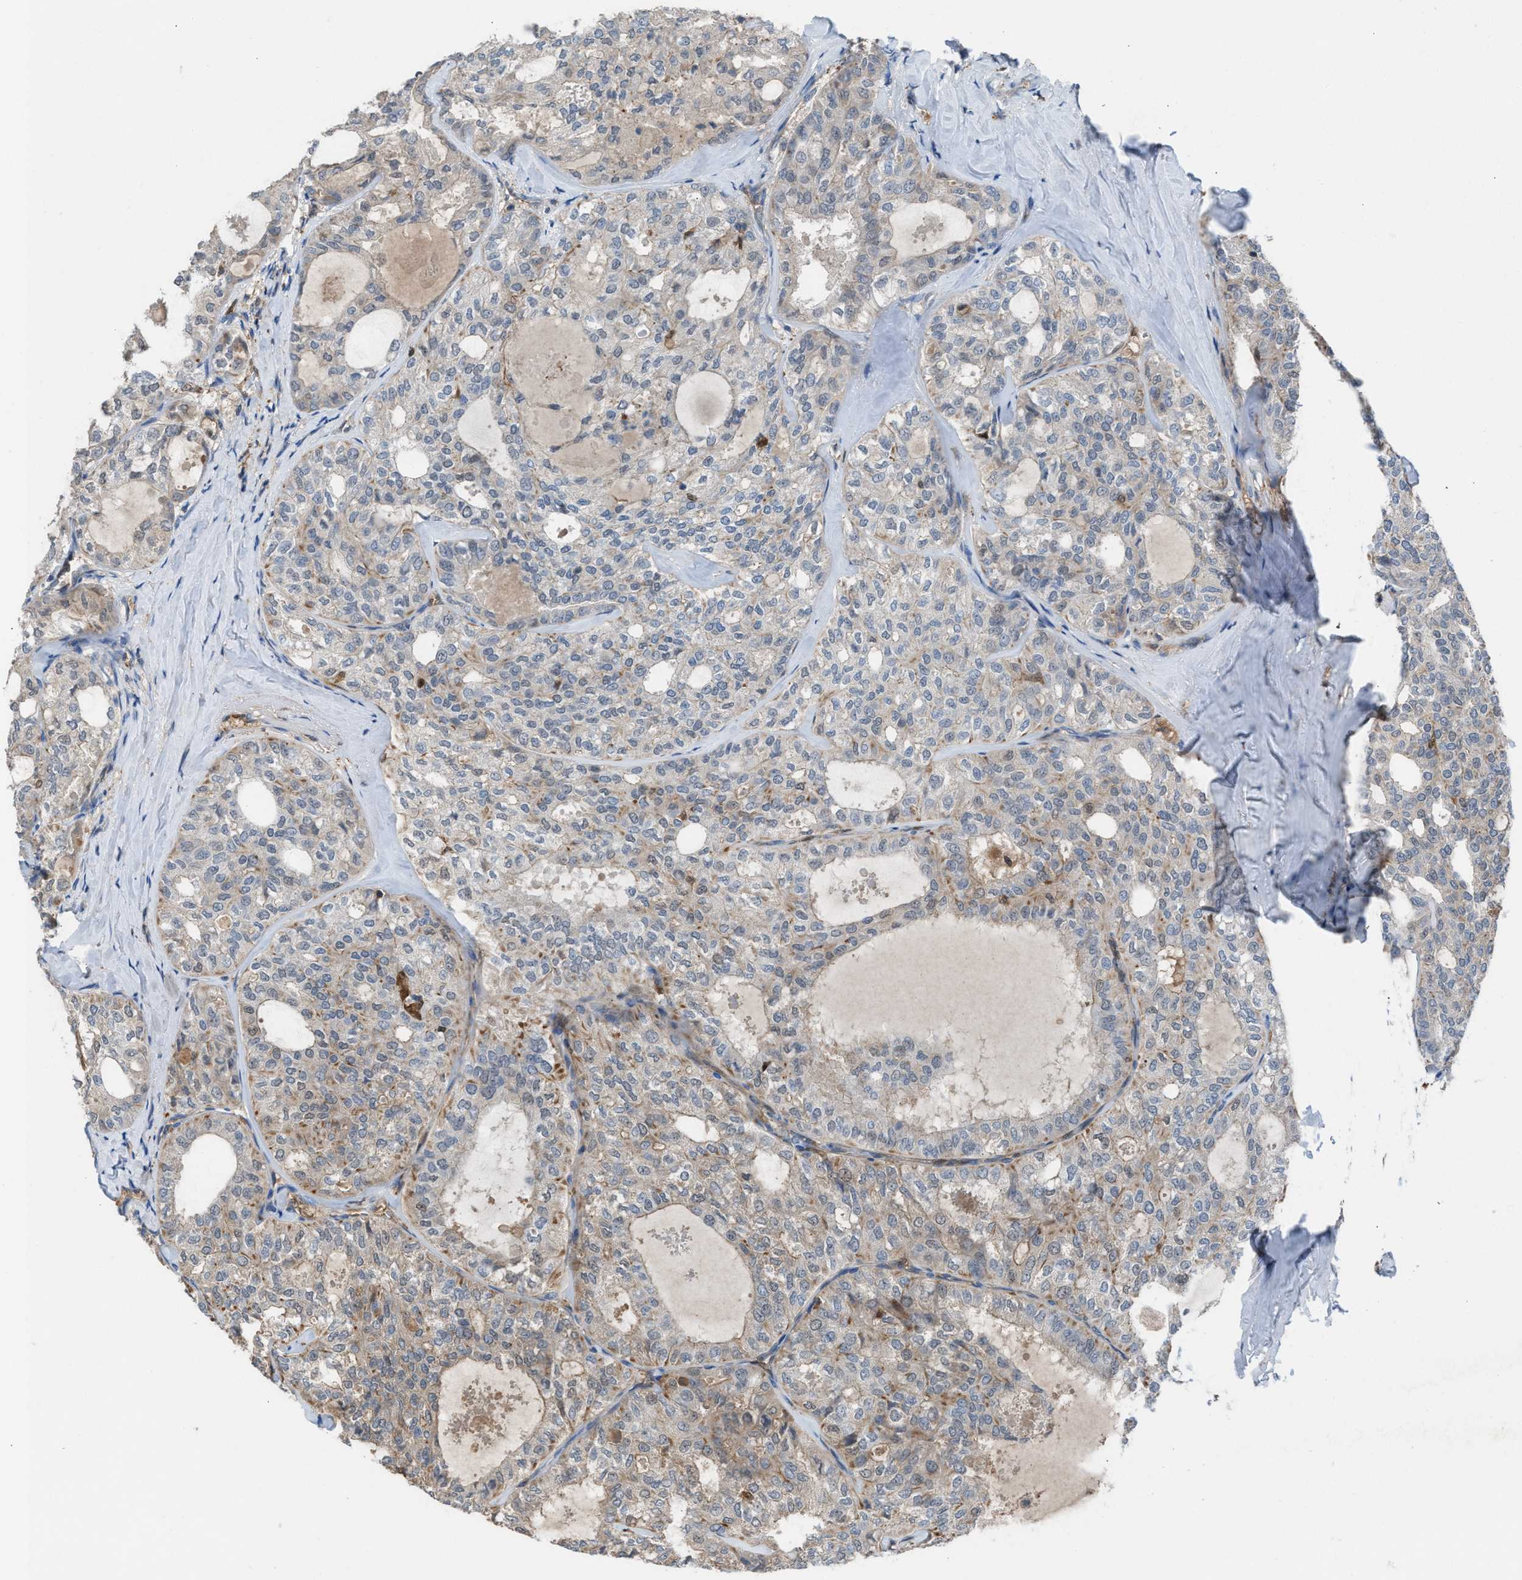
{"staining": {"intensity": "weak", "quantity": "<25%", "location": "cytoplasmic/membranous"}, "tissue": "thyroid cancer", "cell_type": "Tumor cells", "image_type": "cancer", "snomed": [{"axis": "morphology", "description": "Follicular adenoma carcinoma, NOS"}, {"axis": "topography", "description": "Thyroid gland"}], "caption": "Immunohistochemistry (IHC) image of thyroid cancer stained for a protein (brown), which shows no positivity in tumor cells.", "gene": "TPK1", "patient": {"sex": "male", "age": 75}}